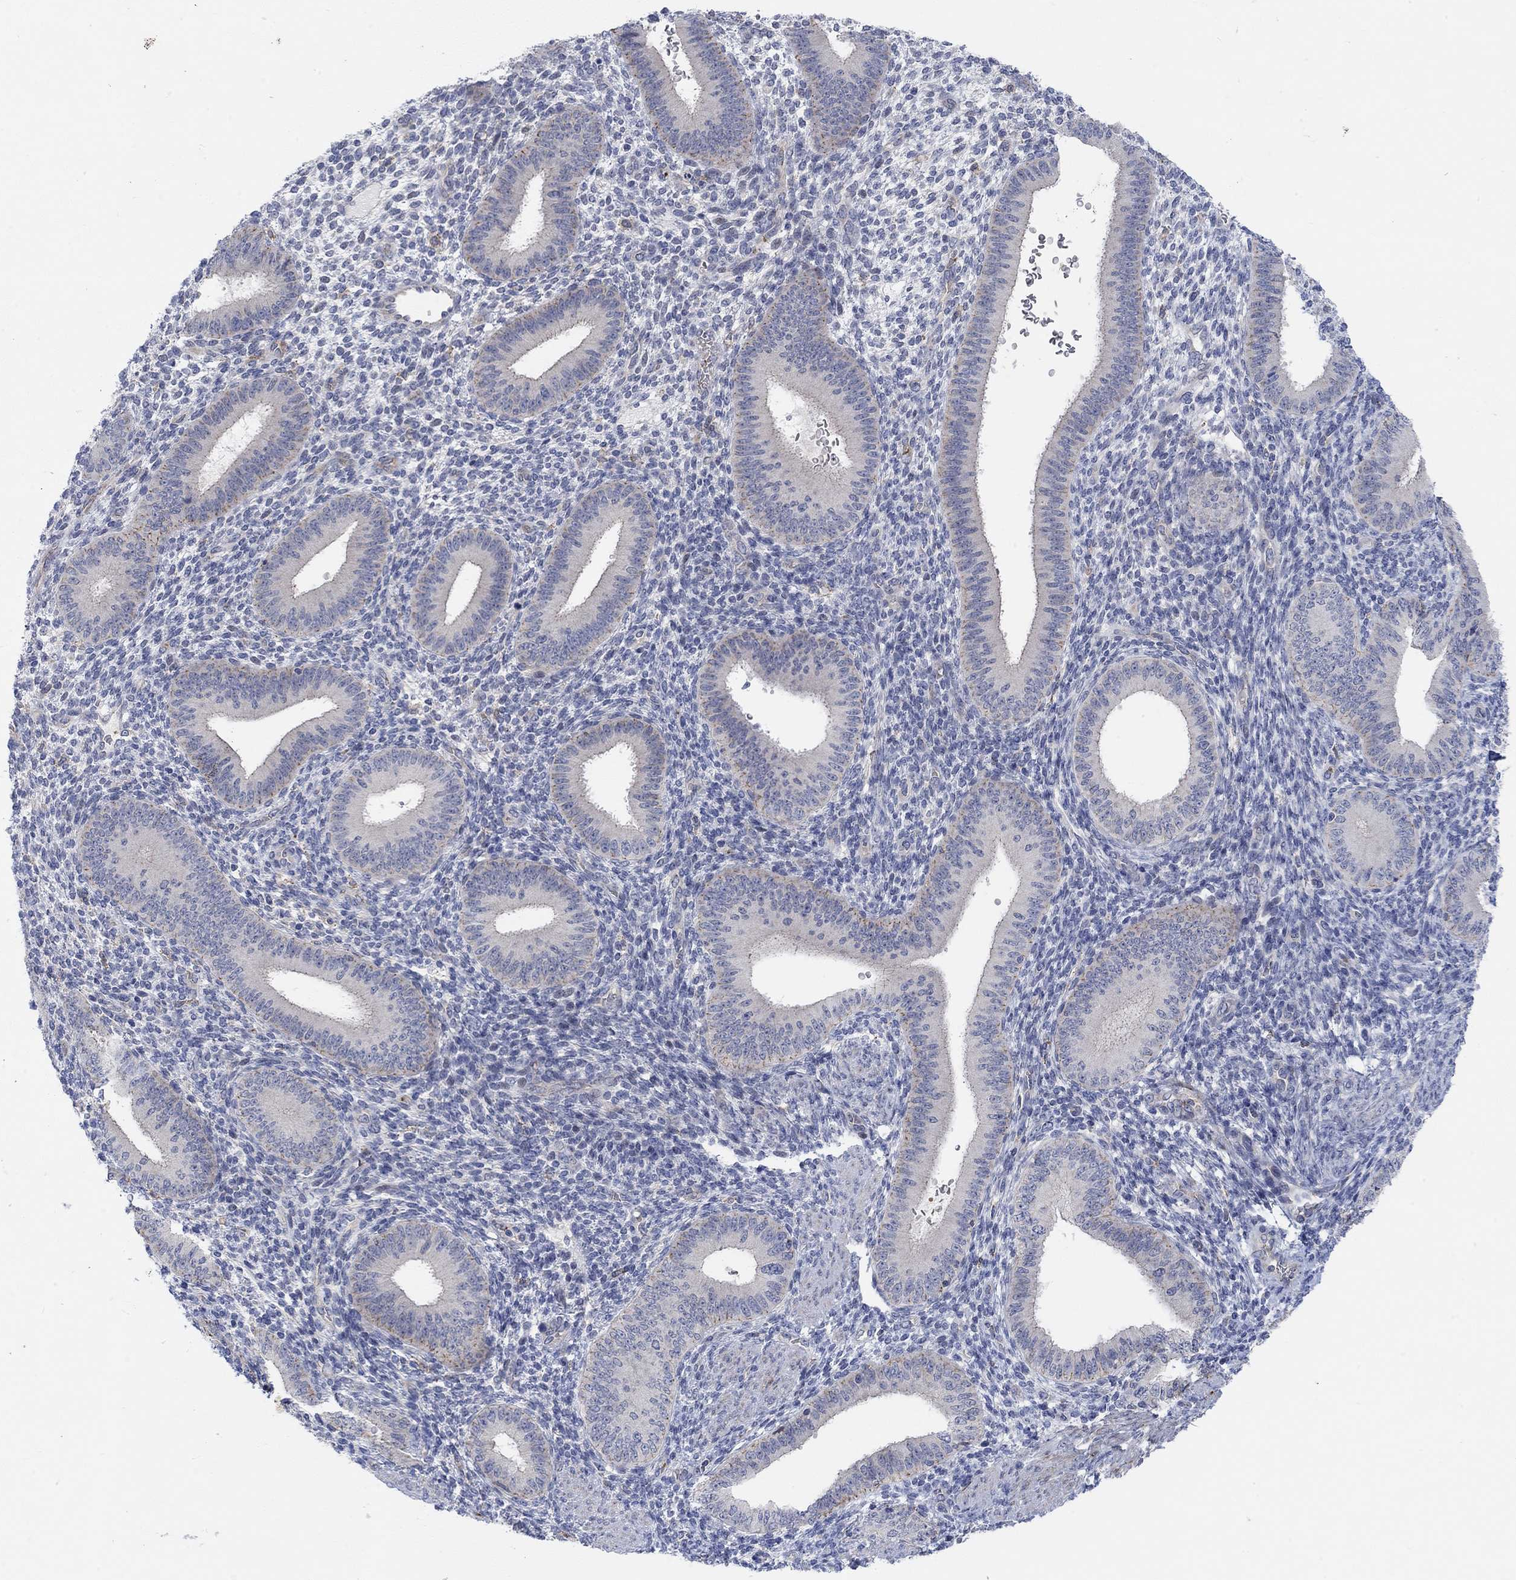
{"staining": {"intensity": "negative", "quantity": "none", "location": "none"}, "tissue": "endometrium", "cell_type": "Cells in endometrial stroma", "image_type": "normal", "snomed": [{"axis": "morphology", "description": "Normal tissue, NOS"}, {"axis": "topography", "description": "Endometrium"}], "caption": "The immunohistochemistry photomicrograph has no significant positivity in cells in endometrial stroma of endometrium.", "gene": "PMFBP1", "patient": {"sex": "female", "age": 39}}